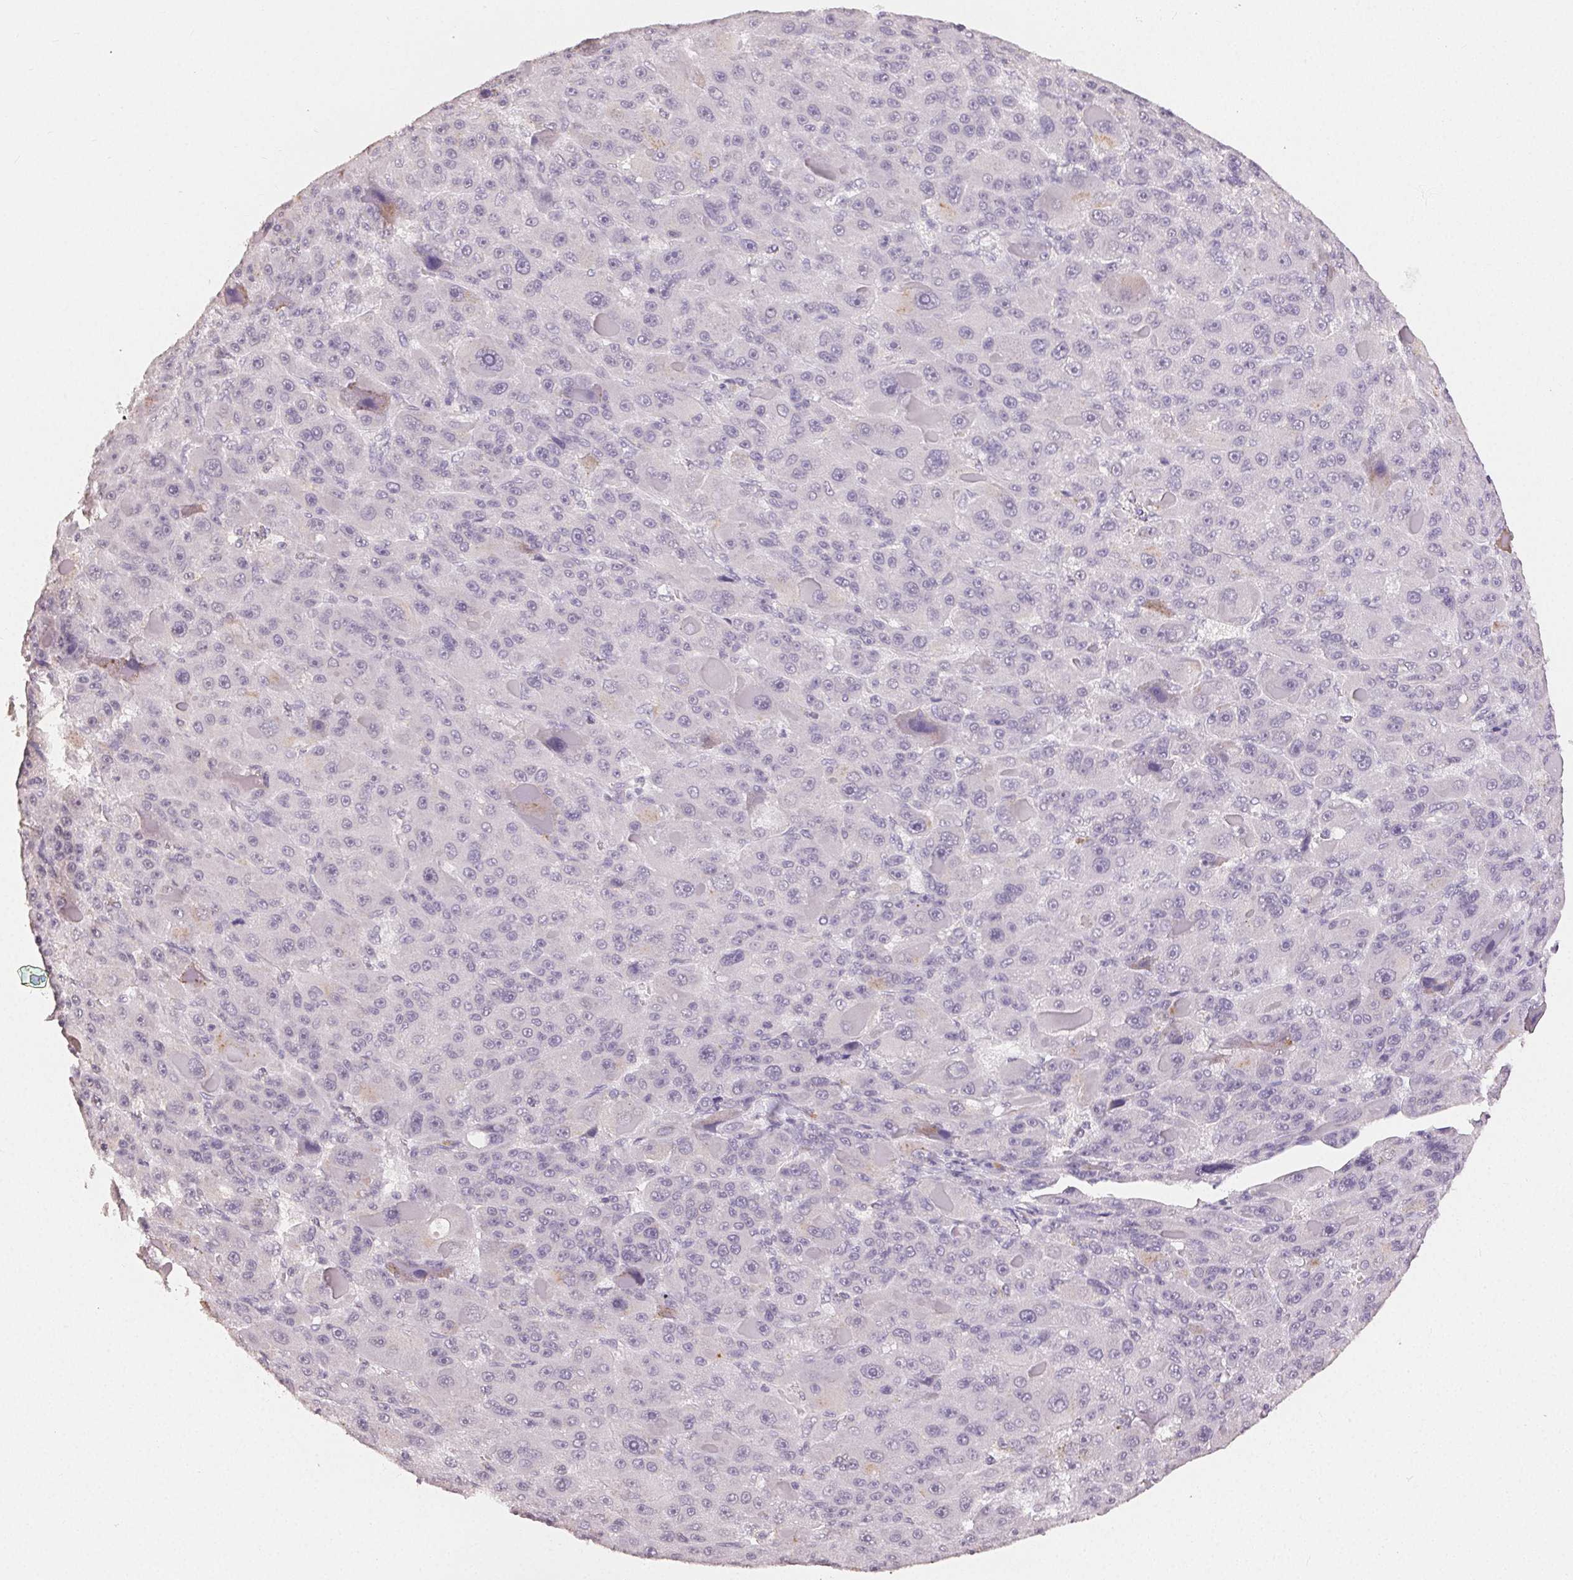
{"staining": {"intensity": "negative", "quantity": "none", "location": "none"}, "tissue": "liver cancer", "cell_type": "Tumor cells", "image_type": "cancer", "snomed": [{"axis": "morphology", "description": "Carcinoma, Hepatocellular, NOS"}, {"axis": "topography", "description": "Liver"}], "caption": "DAB (3,3'-diaminobenzidine) immunohistochemical staining of human liver cancer exhibits no significant positivity in tumor cells.", "gene": "TMEM174", "patient": {"sex": "male", "age": 76}}